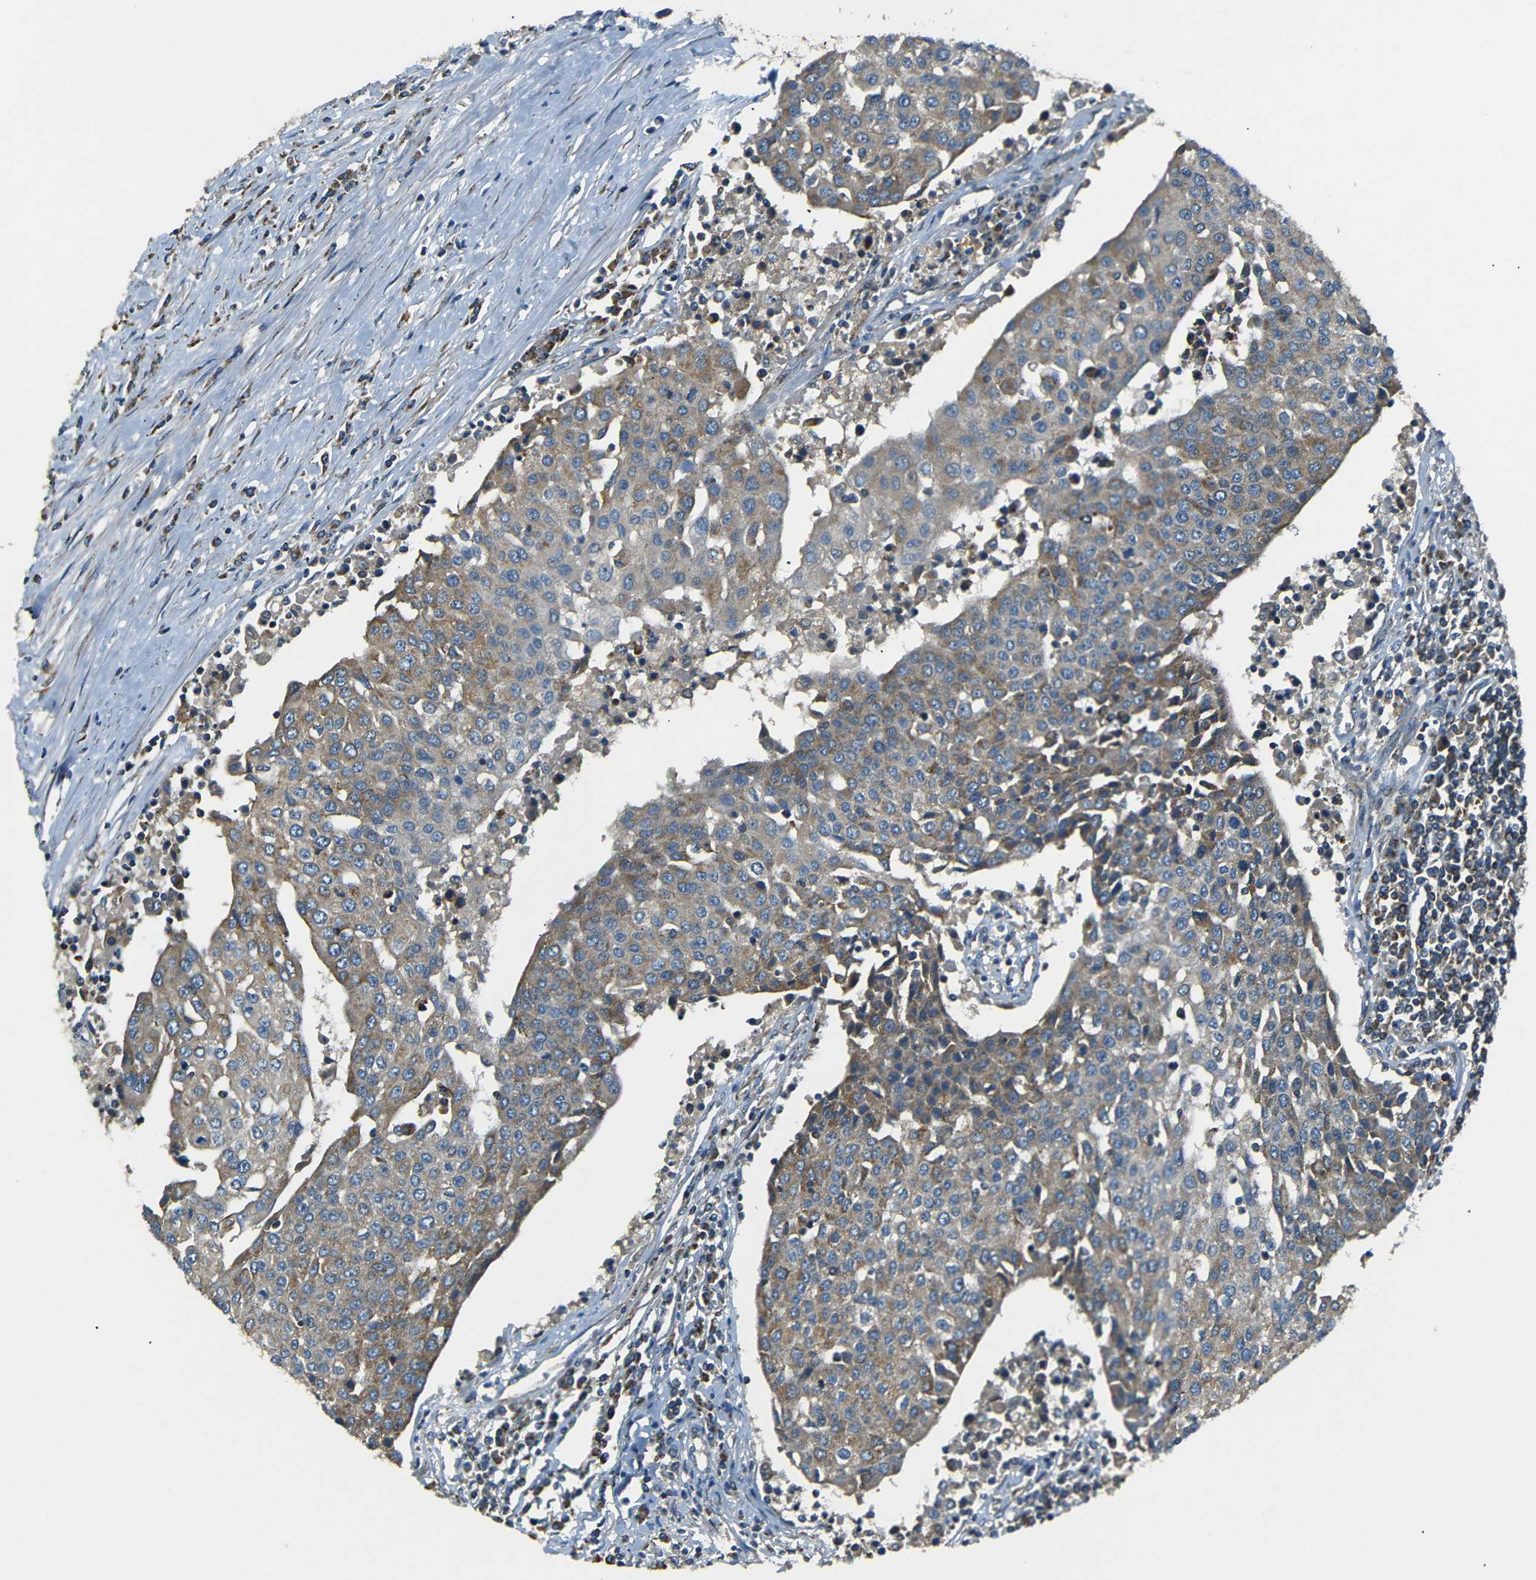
{"staining": {"intensity": "moderate", "quantity": ">75%", "location": "cytoplasmic/membranous"}, "tissue": "urothelial cancer", "cell_type": "Tumor cells", "image_type": "cancer", "snomed": [{"axis": "morphology", "description": "Urothelial carcinoma, High grade"}, {"axis": "topography", "description": "Urinary bladder"}], "caption": "Protein expression analysis of human urothelial cancer reveals moderate cytoplasmic/membranous staining in about >75% of tumor cells.", "gene": "NETO2", "patient": {"sex": "female", "age": 85}}